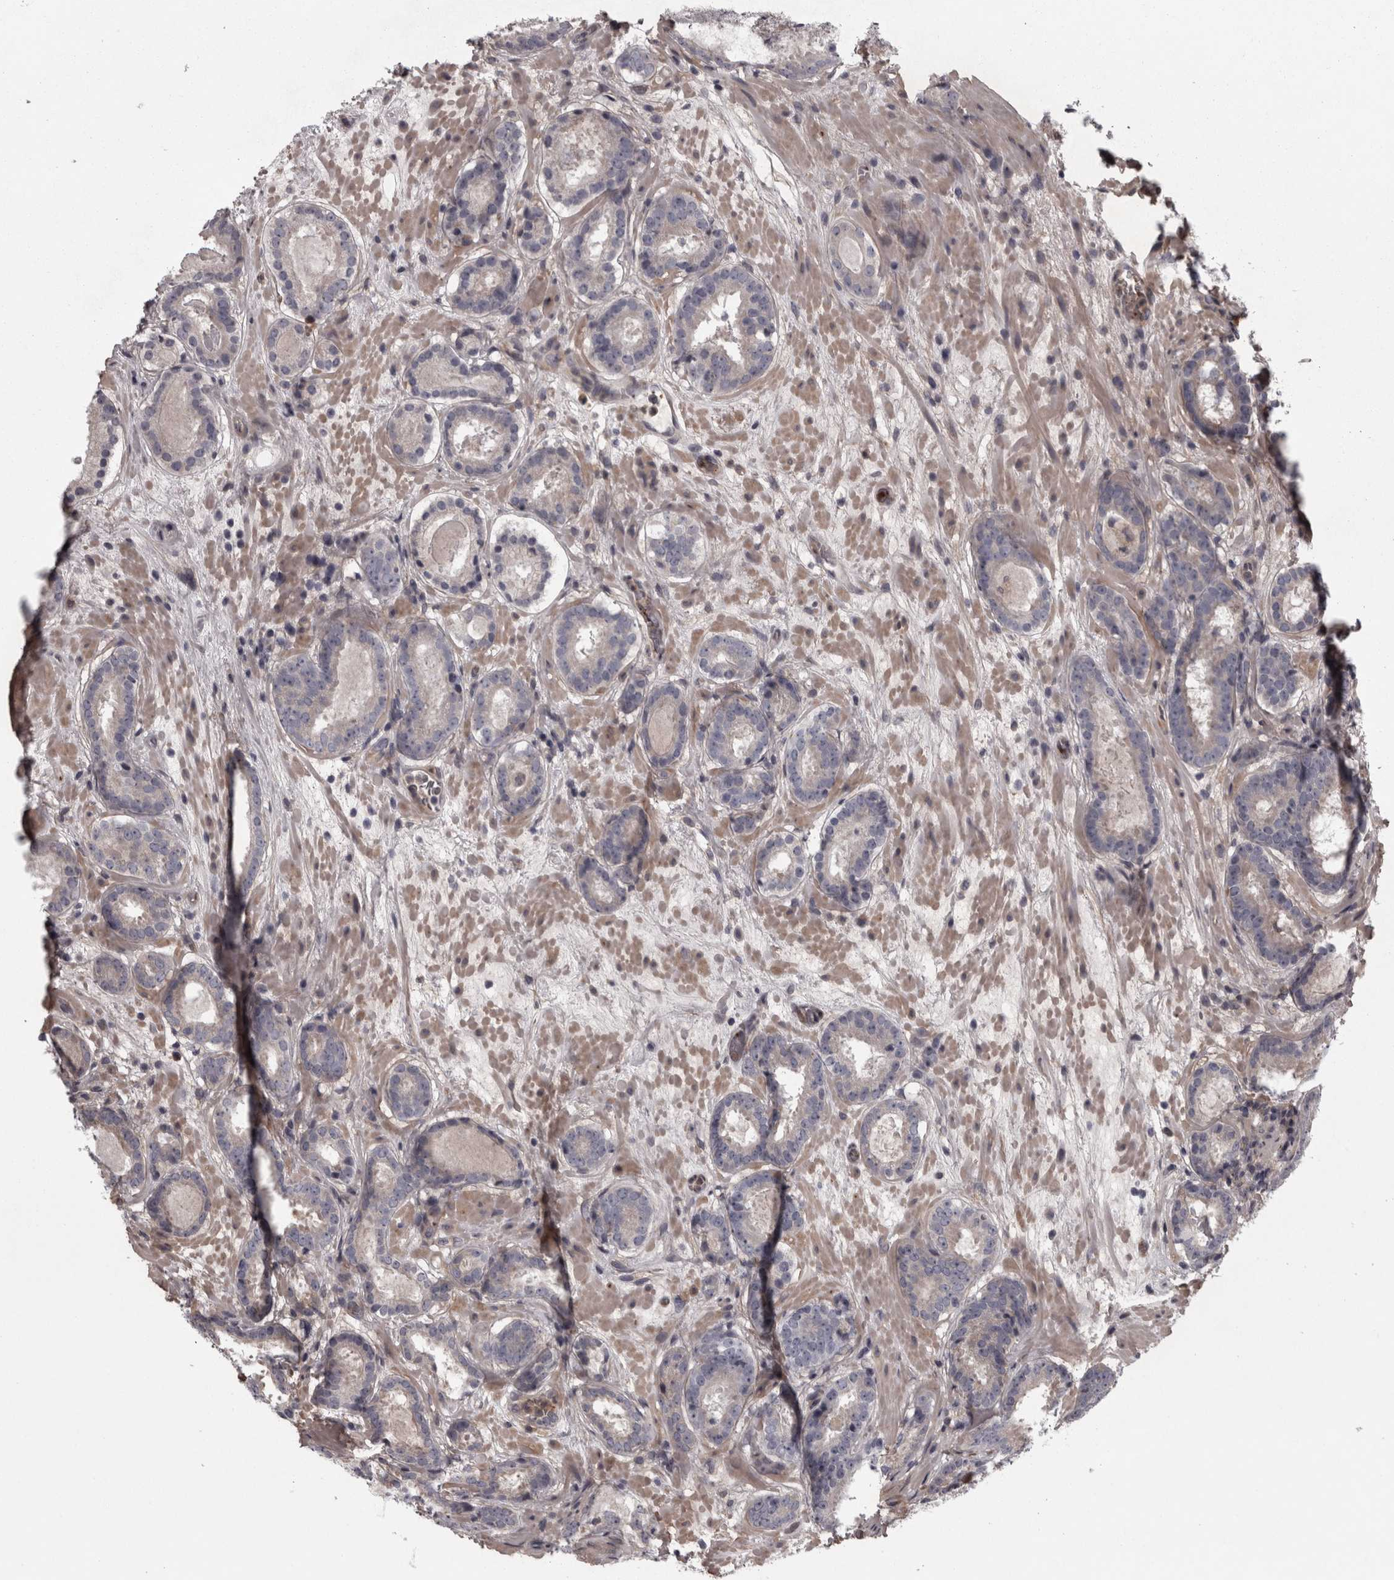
{"staining": {"intensity": "negative", "quantity": "none", "location": "none"}, "tissue": "prostate cancer", "cell_type": "Tumor cells", "image_type": "cancer", "snomed": [{"axis": "morphology", "description": "Adenocarcinoma, Low grade"}, {"axis": "topography", "description": "Prostate"}], "caption": "Immunohistochemical staining of prostate adenocarcinoma (low-grade) demonstrates no significant expression in tumor cells.", "gene": "RSU1", "patient": {"sex": "male", "age": 69}}